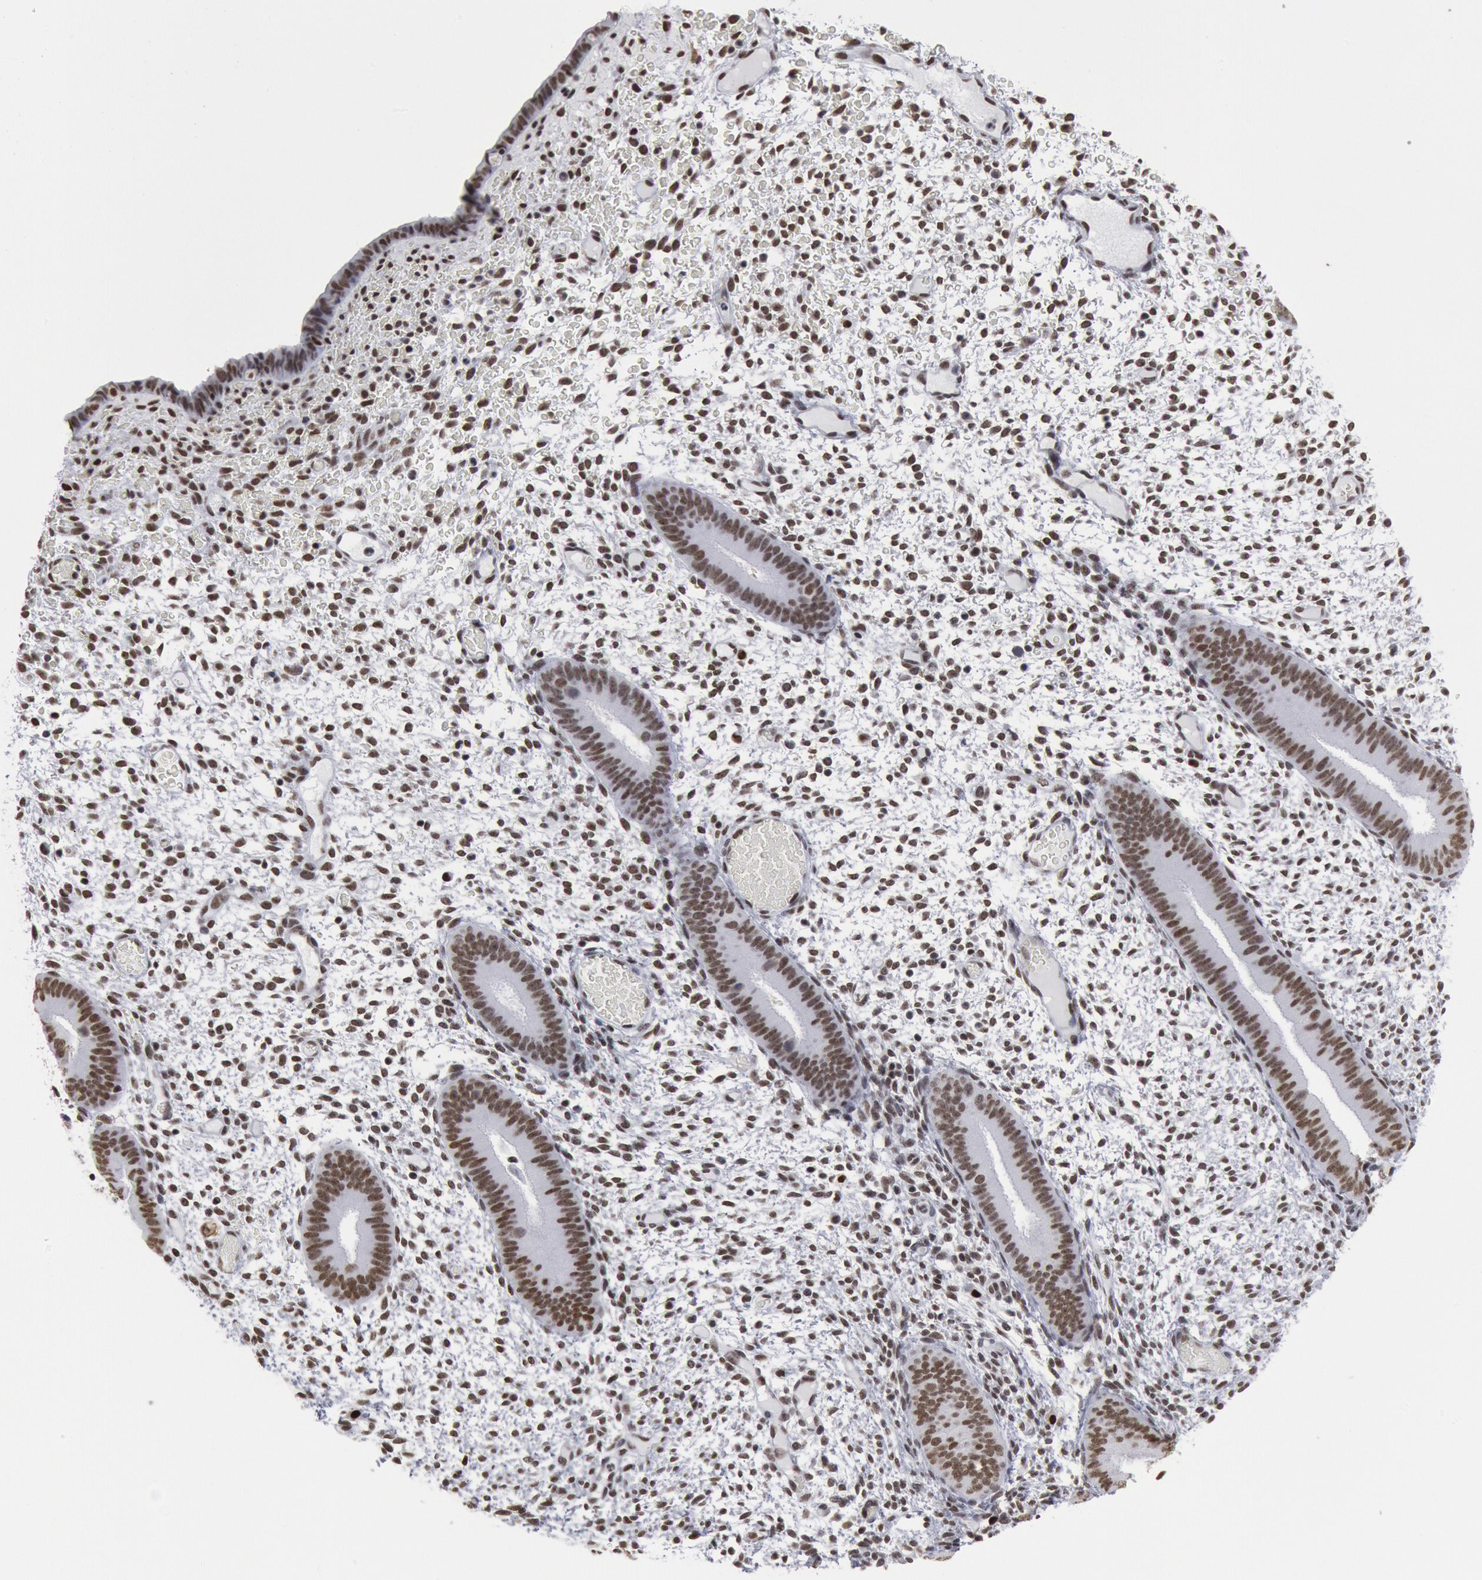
{"staining": {"intensity": "moderate", "quantity": ">75%", "location": "nuclear"}, "tissue": "endometrium", "cell_type": "Cells in endometrial stroma", "image_type": "normal", "snomed": [{"axis": "morphology", "description": "Normal tissue, NOS"}, {"axis": "topography", "description": "Endometrium"}], "caption": "Immunohistochemistry (IHC) photomicrograph of normal endometrium: human endometrium stained using immunohistochemistry displays medium levels of moderate protein expression localized specifically in the nuclear of cells in endometrial stroma, appearing as a nuclear brown color.", "gene": "SUB1", "patient": {"sex": "female", "age": 42}}